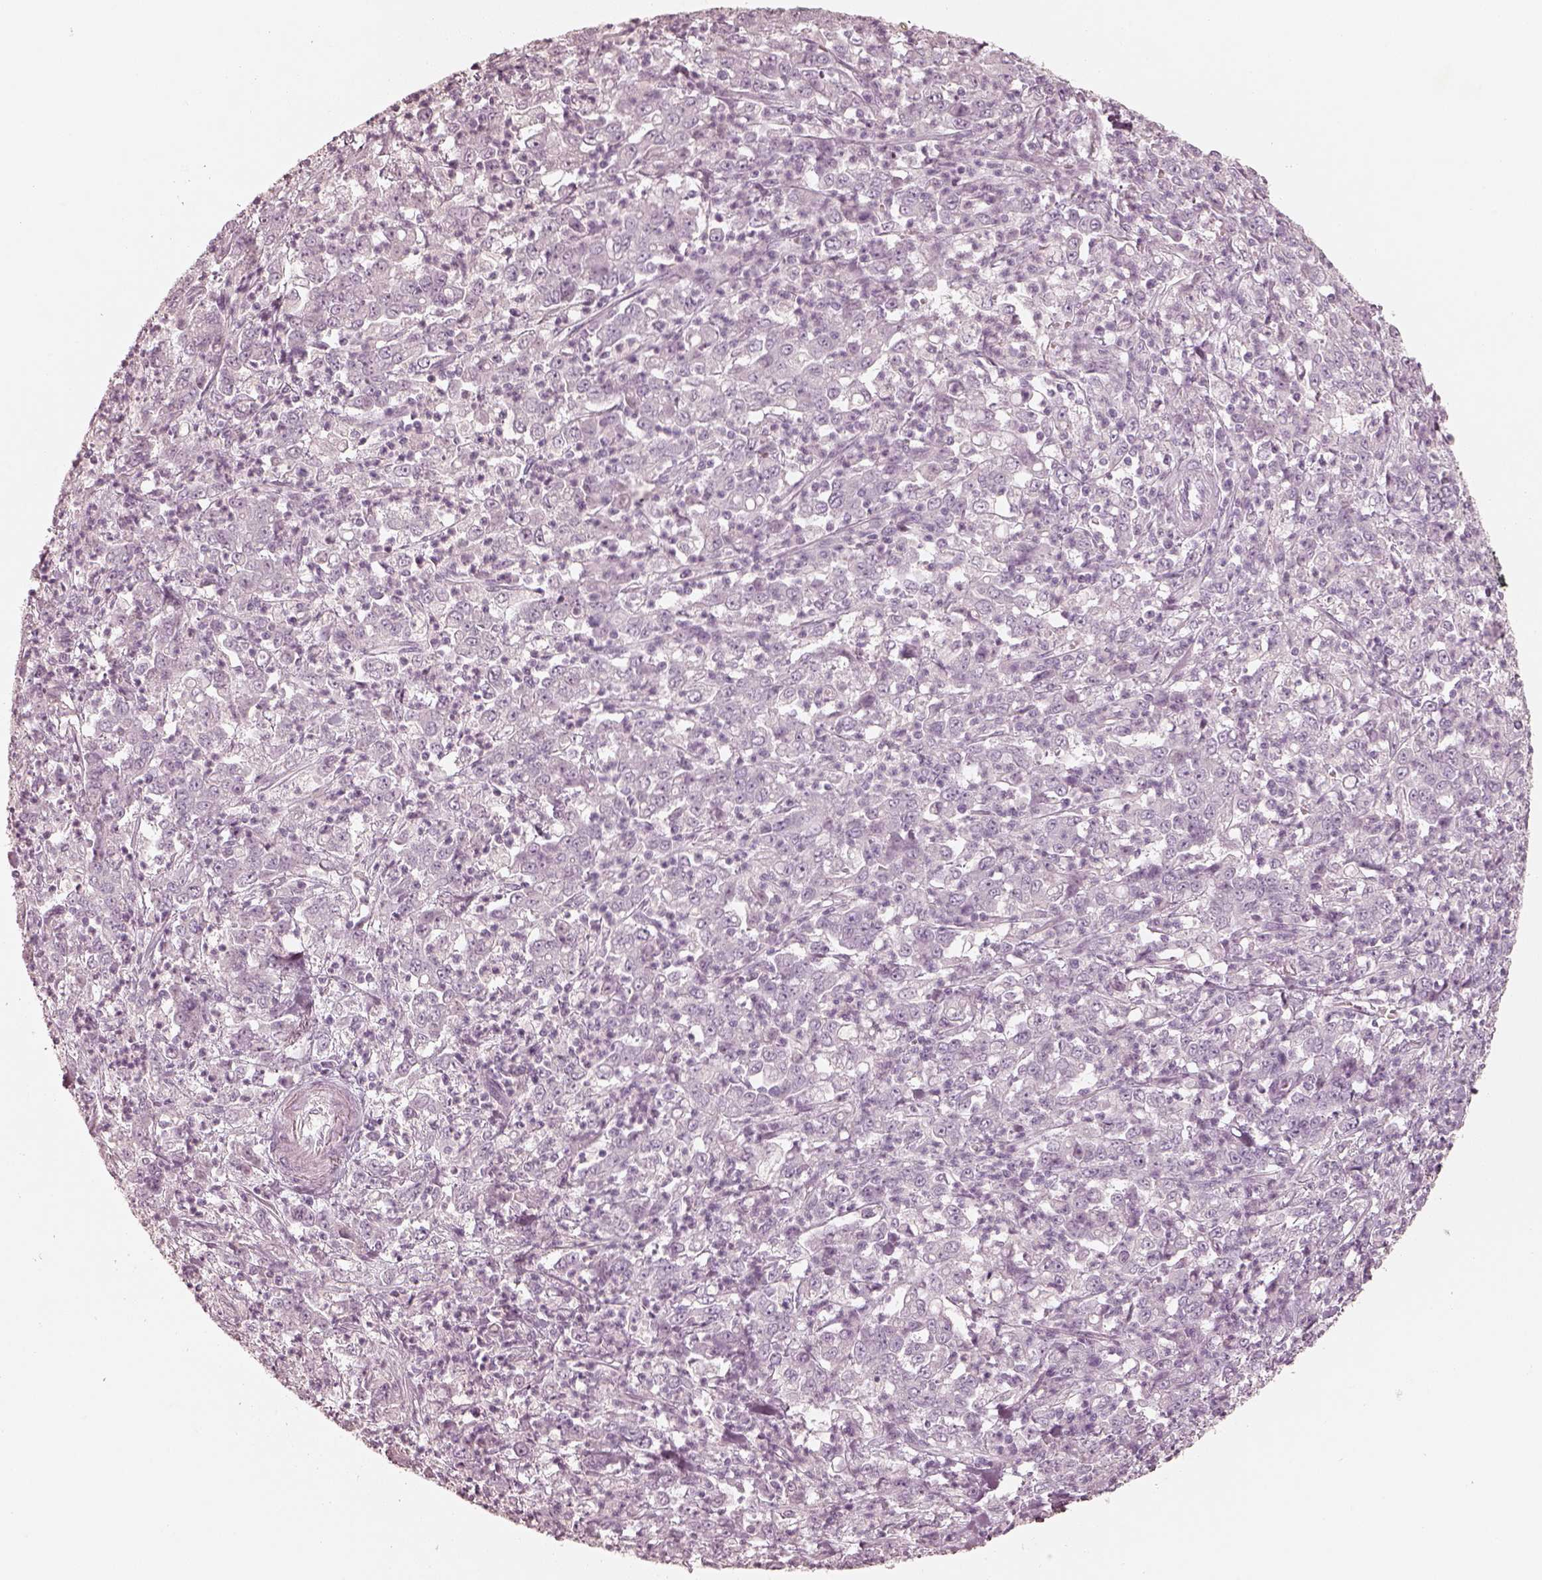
{"staining": {"intensity": "negative", "quantity": "none", "location": "none"}, "tissue": "stomach cancer", "cell_type": "Tumor cells", "image_type": "cancer", "snomed": [{"axis": "morphology", "description": "Adenocarcinoma, NOS"}, {"axis": "topography", "description": "Stomach, lower"}], "caption": "An IHC image of stomach cancer is shown. There is no staining in tumor cells of stomach cancer.", "gene": "KRT82", "patient": {"sex": "female", "age": 71}}